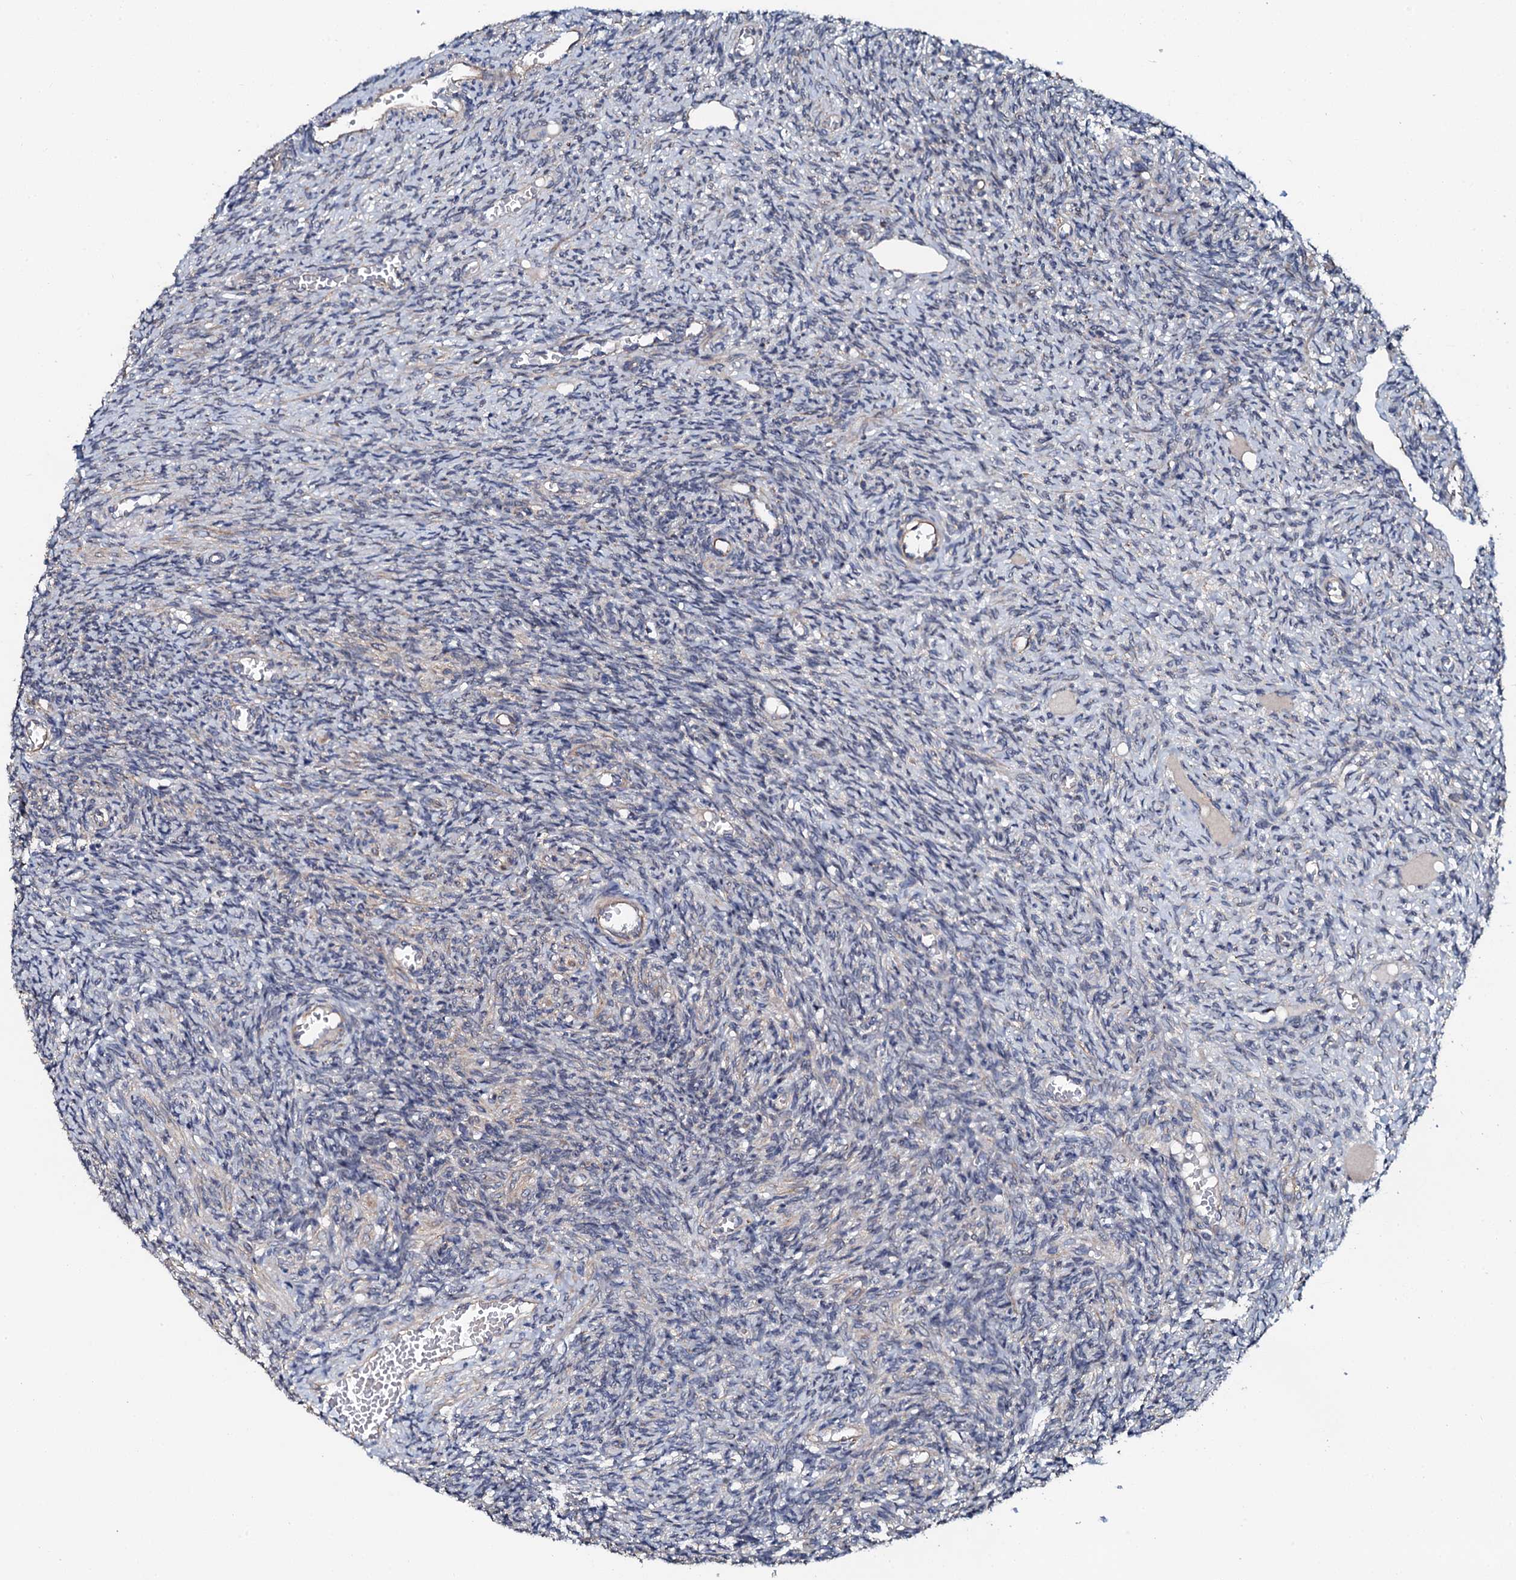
{"staining": {"intensity": "negative", "quantity": "none", "location": "none"}, "tissue": "ovary", "cell_type": "Ovarian stroma cells", "image_type": "normal", "snomed": [{"axis": "morphology", "description": "Normal tissue, NOS"}, {"axis": "topography", "description": "Ovary"}], "caption": "Ovarian stroma cells are negative for protein expression in unremarkable human ovary. The staining was performed using DAB (3,3'-diaminobenzidine) to visualize the protein expression in brown, while the nuclei were stained in blue with hematoxylin (Magnification: 20x).", "gene": "GLCE", "patient": {"sex": "female", "age": 27}}